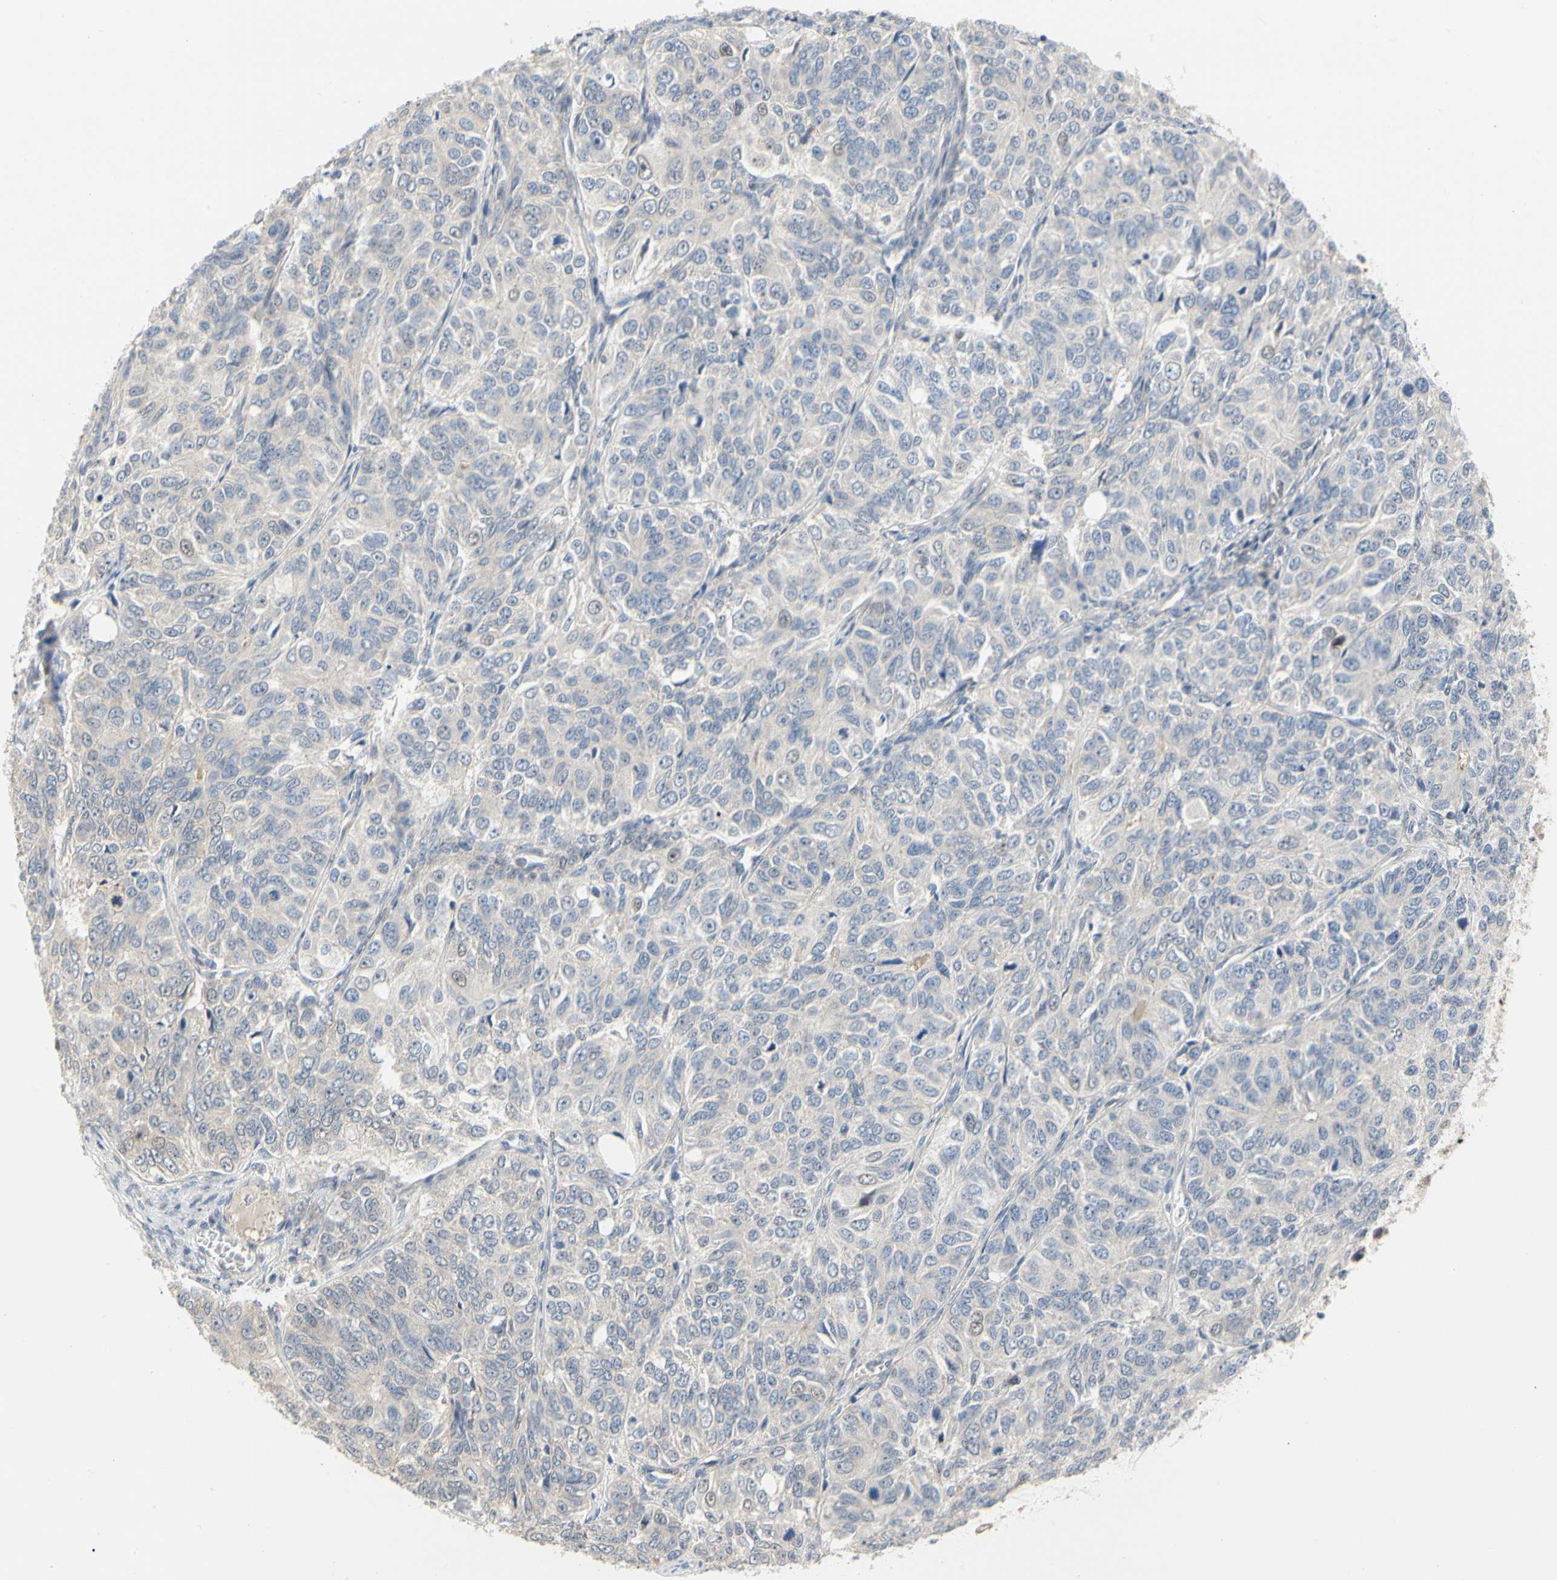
{"staining": {"intensity": "weak", "quantity": ">75%", "location": "cytoplasmic/membranous"}, "tissue": "ovarian cancer", "cell_type": "Tumor cells", "image_type": "cancer", "snomed": [{"axis": "morphology", "description": "Carcinoma, endometroid"}, {"axis": "topography", "description": "Ovary"}], "caption": "Immunohistochemistry staining of ovarian cancer (endometroid carcinoma), which displays low levels of weak cytoplasmic/membranous expression in approximately >75% of tumor cells indicating weak cytoplasmic/membranous protein positivity. The staining was performed using DAB (brown) for protein detection and nuclei were counterstained in hematoxylin (blue).", "gene": "CDK5", "patient": {"sex": "female", "age": 51}}